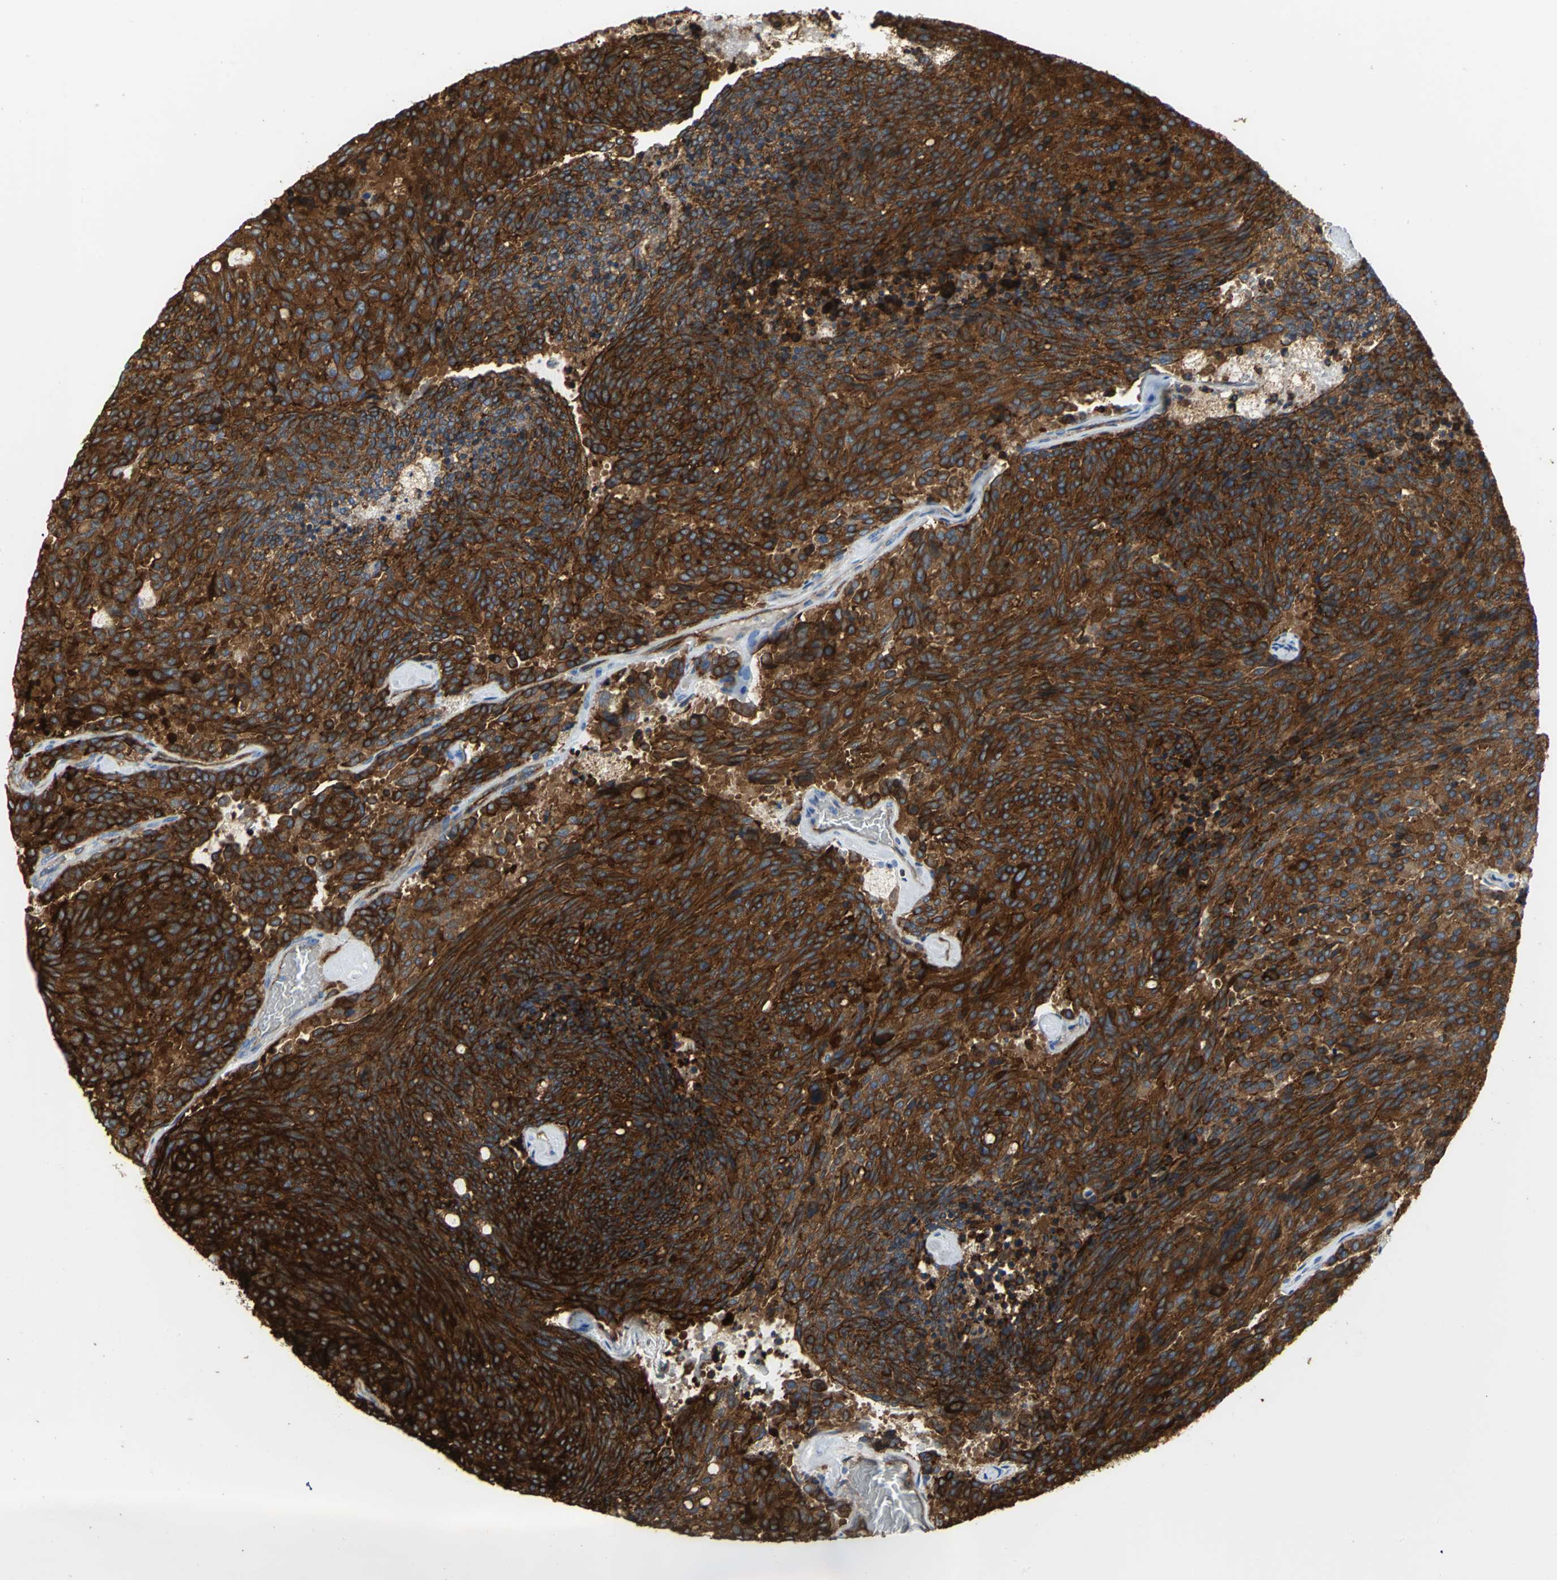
{"staining": {"intensity": "strong", "quantity": ">75%", "location": "cytoplasmic/membranous"}, "tissue": "carcinoid", "cell_type": "Tumor cells", "image_type": "cancer", "snomed": [{"axis": "morphology", "description": "Carcinoid, malignant, NOS"}, {"axis": "topography", "description": "Pancreas"}], "caption": "IHC (DAB (3,3'-diaminobenzidine)) staining of carcinoid demonstrates strong cytoplasmic/membranous protein staining in about >75% of tumor cells. The protein is shown in brown color, while the nuclei are stained blue.", "gene": "FLNB", "patient": {"sex": "female", "age": 54}}